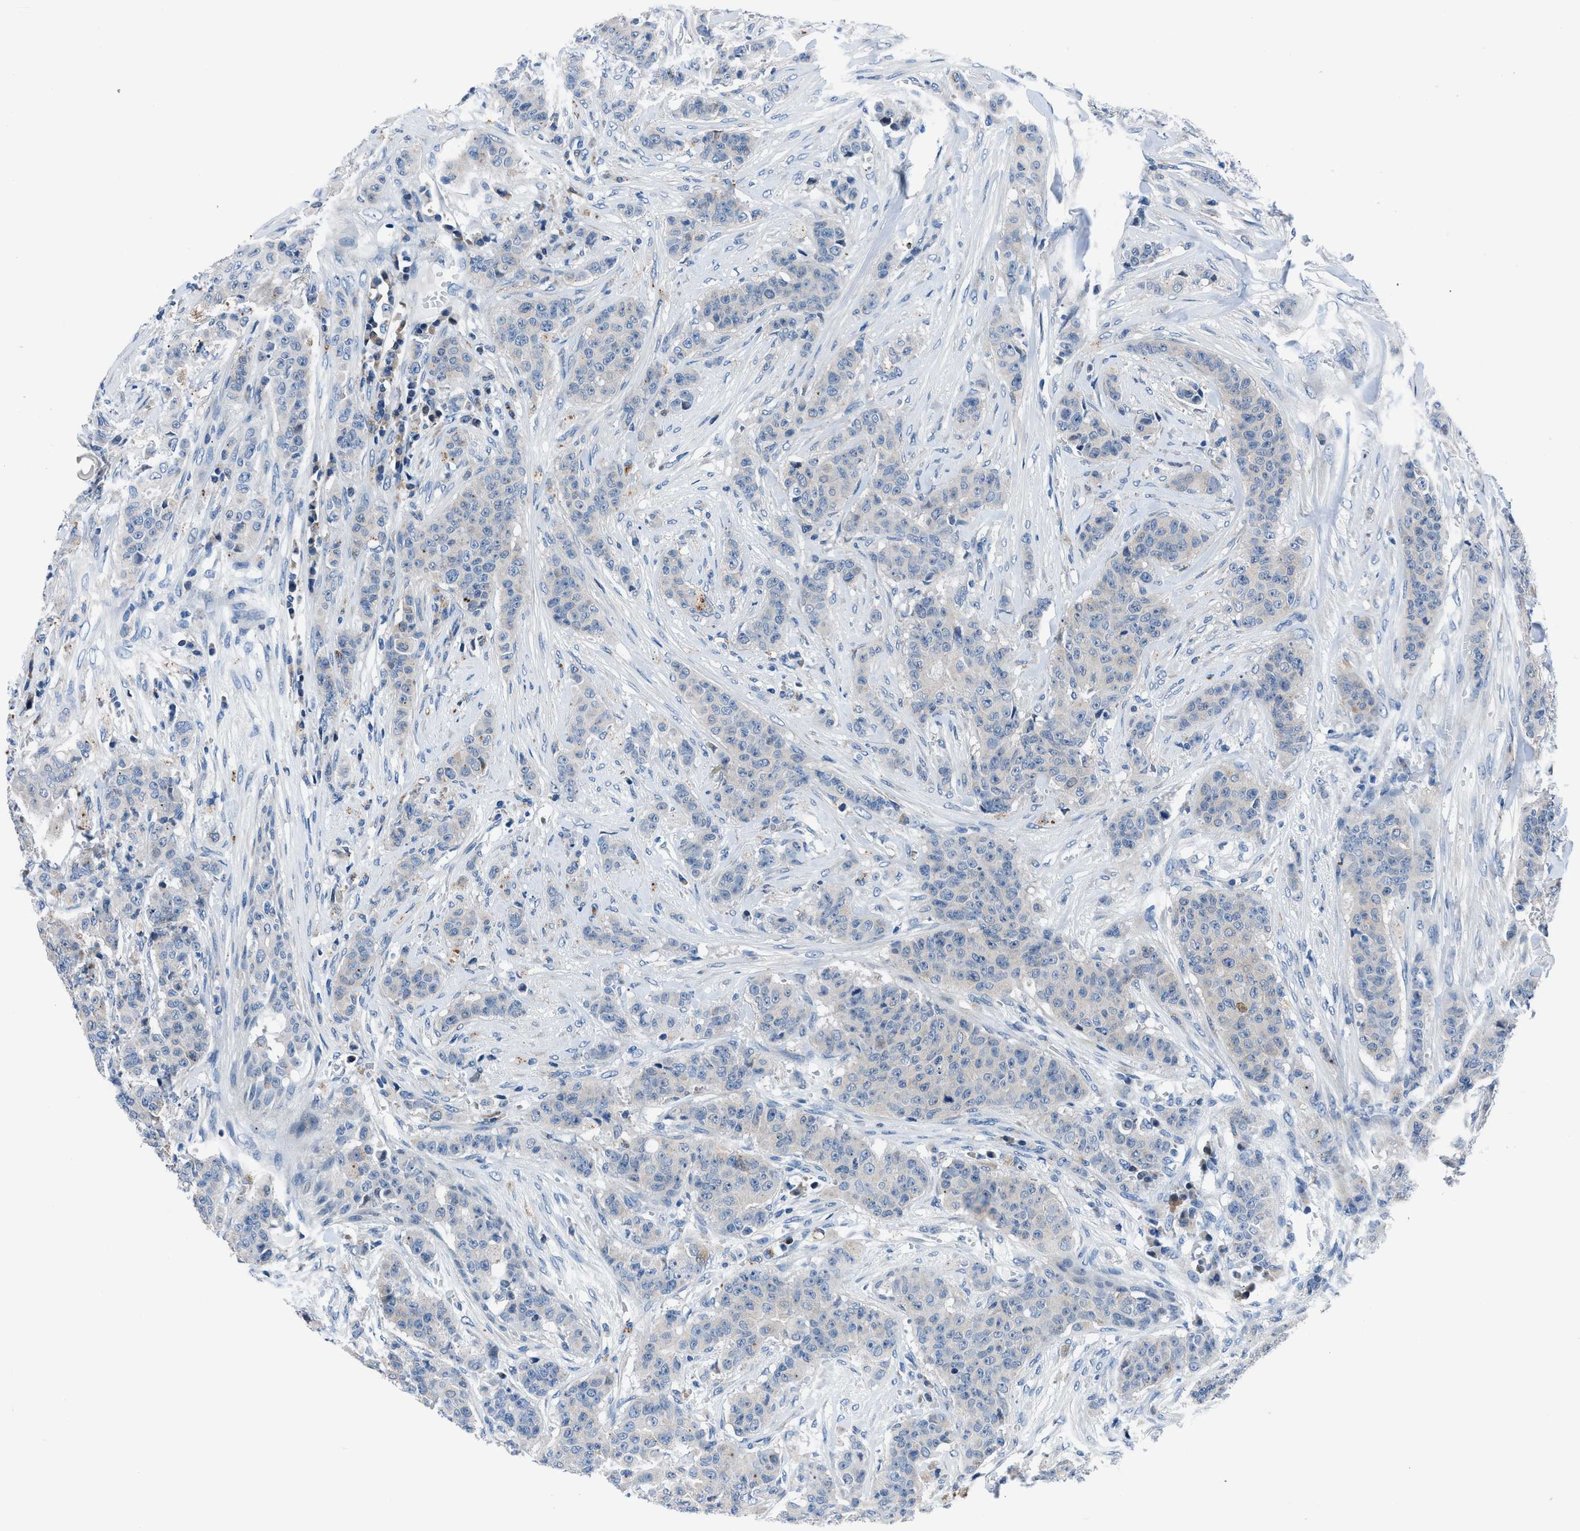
{"staining": {"intensity": "weak", "quantity": "<25%", "location": "cytoplasmic/membranous"}, "tissue": "breast cancer", "cell_type": "Tumor cells", "image_type": "cancer", "snomed": [{"axis": "morphology", "description": "Normal tissue, NOS"}, {"axis": "morphology", "description": "Duct carcinoma"}, {"axis": "topography", "description": "Breast"}], "caption": "Immunohistochemical staining of human infiltrating ductal carcinoma (breast) shows no significant staining in tumor cells.", "gene": "UAP1", "patient": {"sex": "female", "age": 40}}